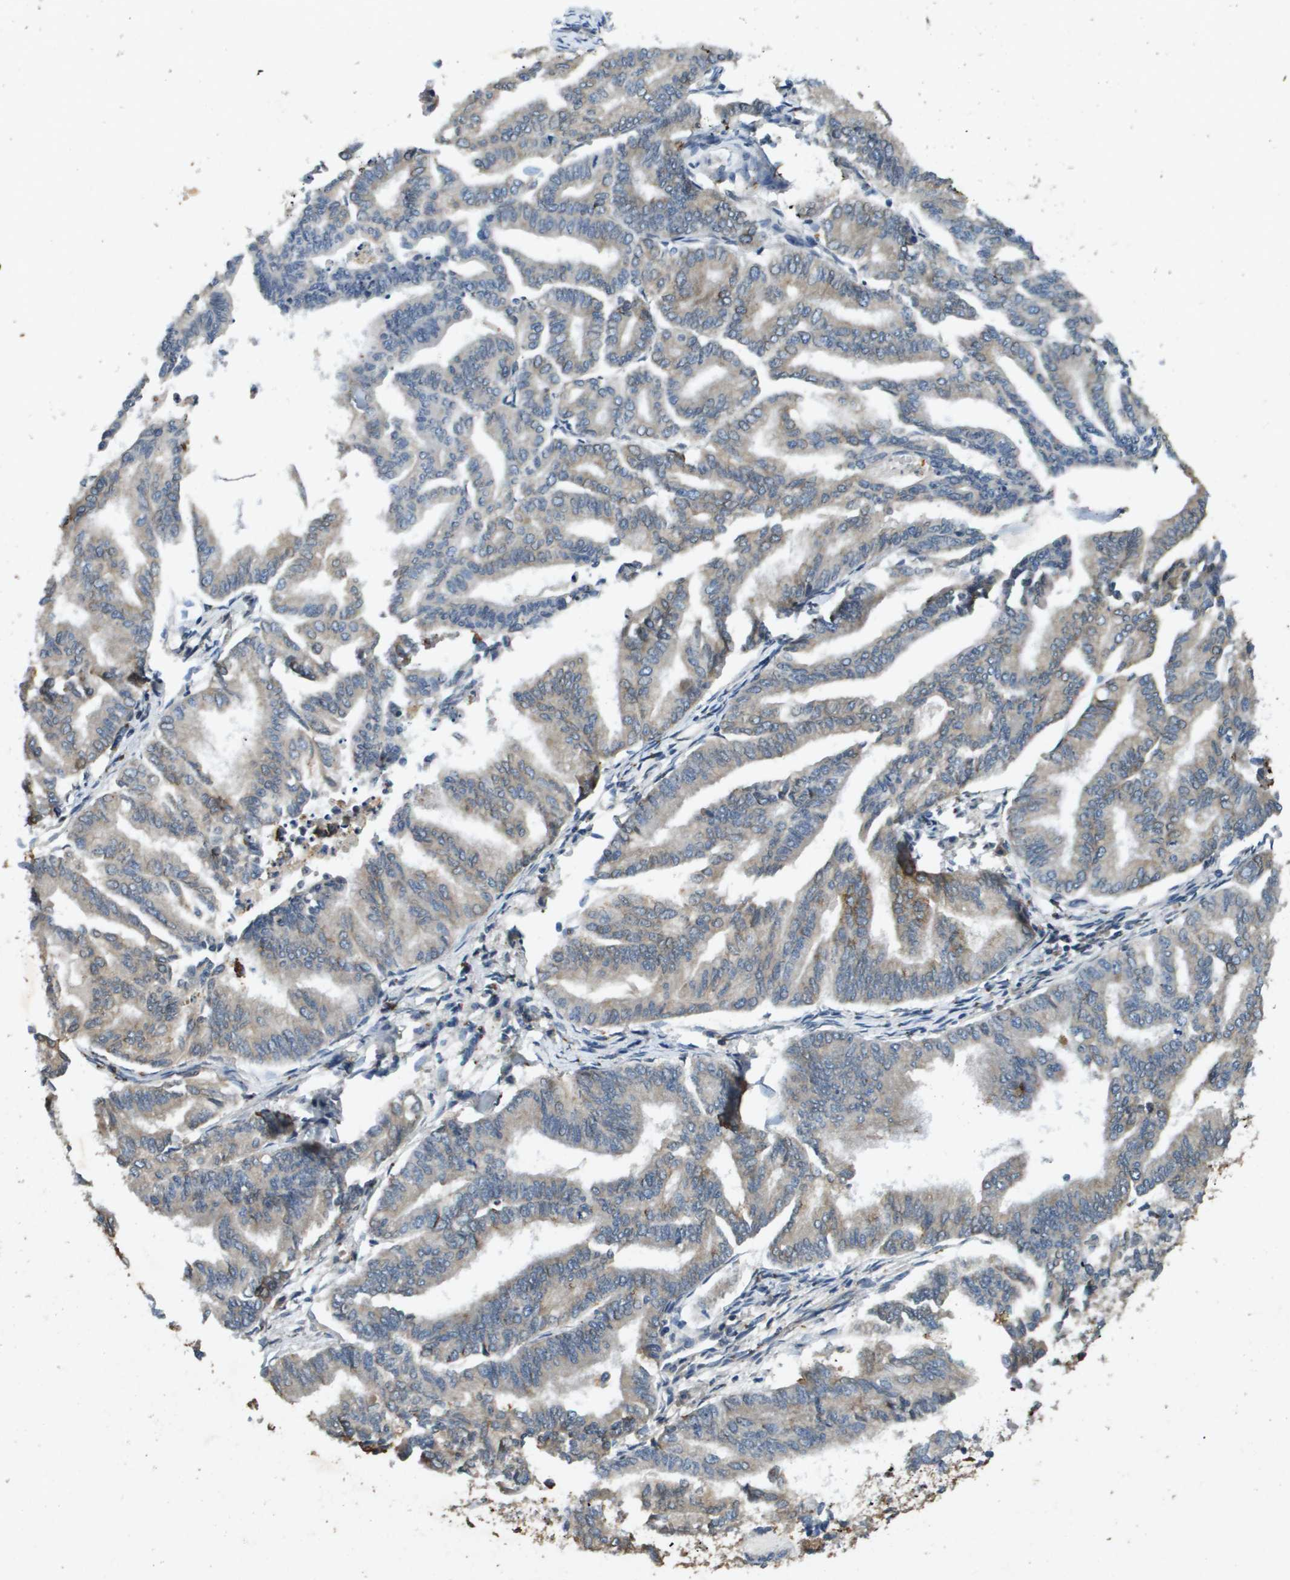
{"staining": {"intensity": "moderate", "quantity": "25%-75%", "location": "cytoplasmic/membranous"}, "tissue": "endometrial cancer", "cell_type": "Tumor cells", "image_type": "cancer", "snomed": [{"axis": "morphology", "description": "Adenocarcinoma, NOS"}, {"axis": "topography", "description": "Endometrium"}], "caption": "Immunohistochemistry (IHC) of endometrial adenocarcinoma shows medium levels of moderate cytoplasmic/membranous positivity in approximately 25%-75% of tumor cells.", "gene": "PGAP3", "patient": {"sex": "female", "age": 79}}